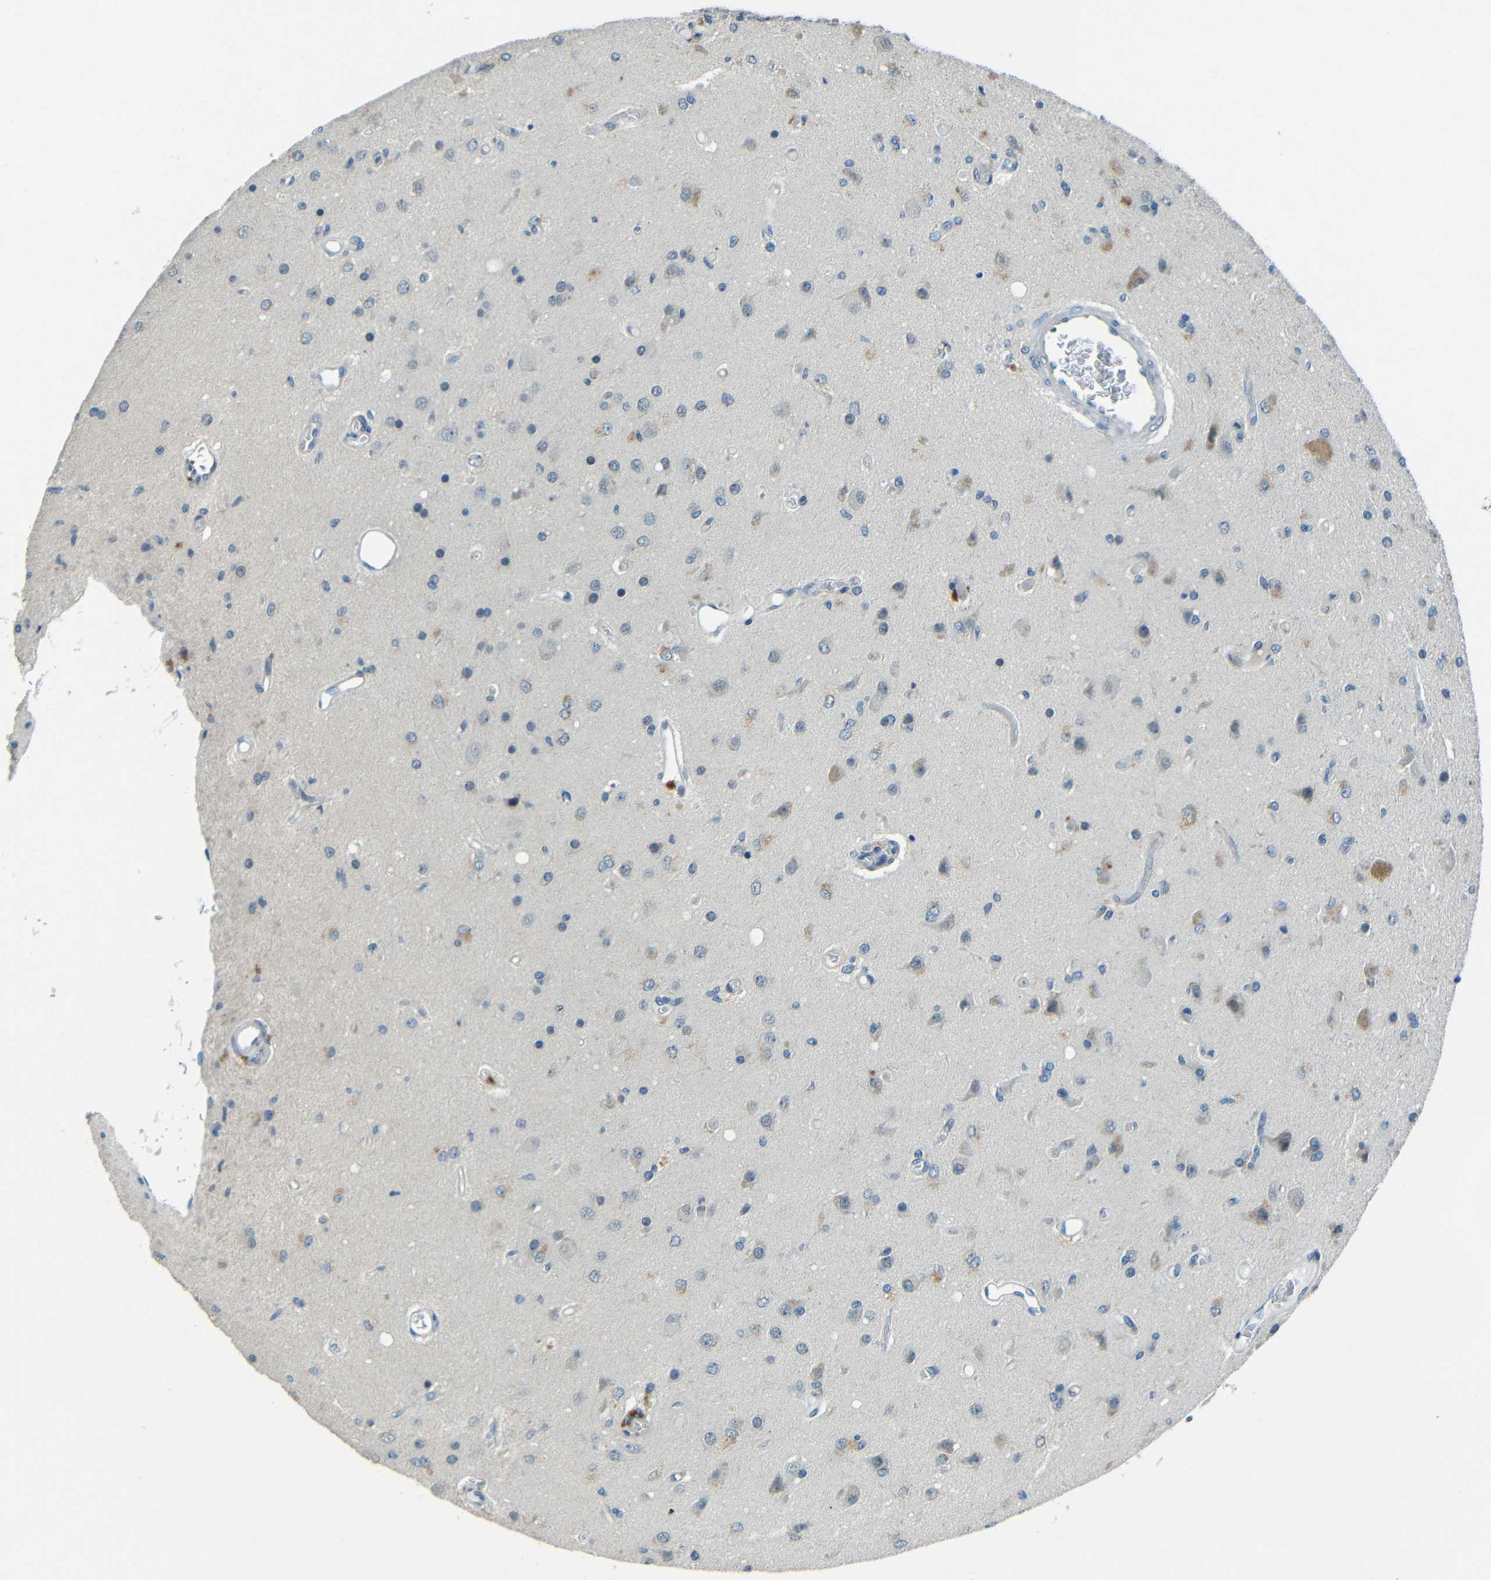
{"staining": {"intensity": "negative", "quantity": "none", "location": "none"}, "tissue": "glioma", "cell_type": "Tumor cells", "image_type": "cancer", "snomed": [{"axis": "morphology", "description": "Normal tissue, NOS"}, {"axis": "morphology", "description": "Glioma, malignant, High grade"}, {"axis": "topography", "description": "Cerebral cortex"}], "caption": "Immunohistochemistry (IHC) of human malignant high-grade glioma shows no positivity in tumor cells.", "gene": "ANKRD22", "patient": {"sex": "male", "age": 77}}